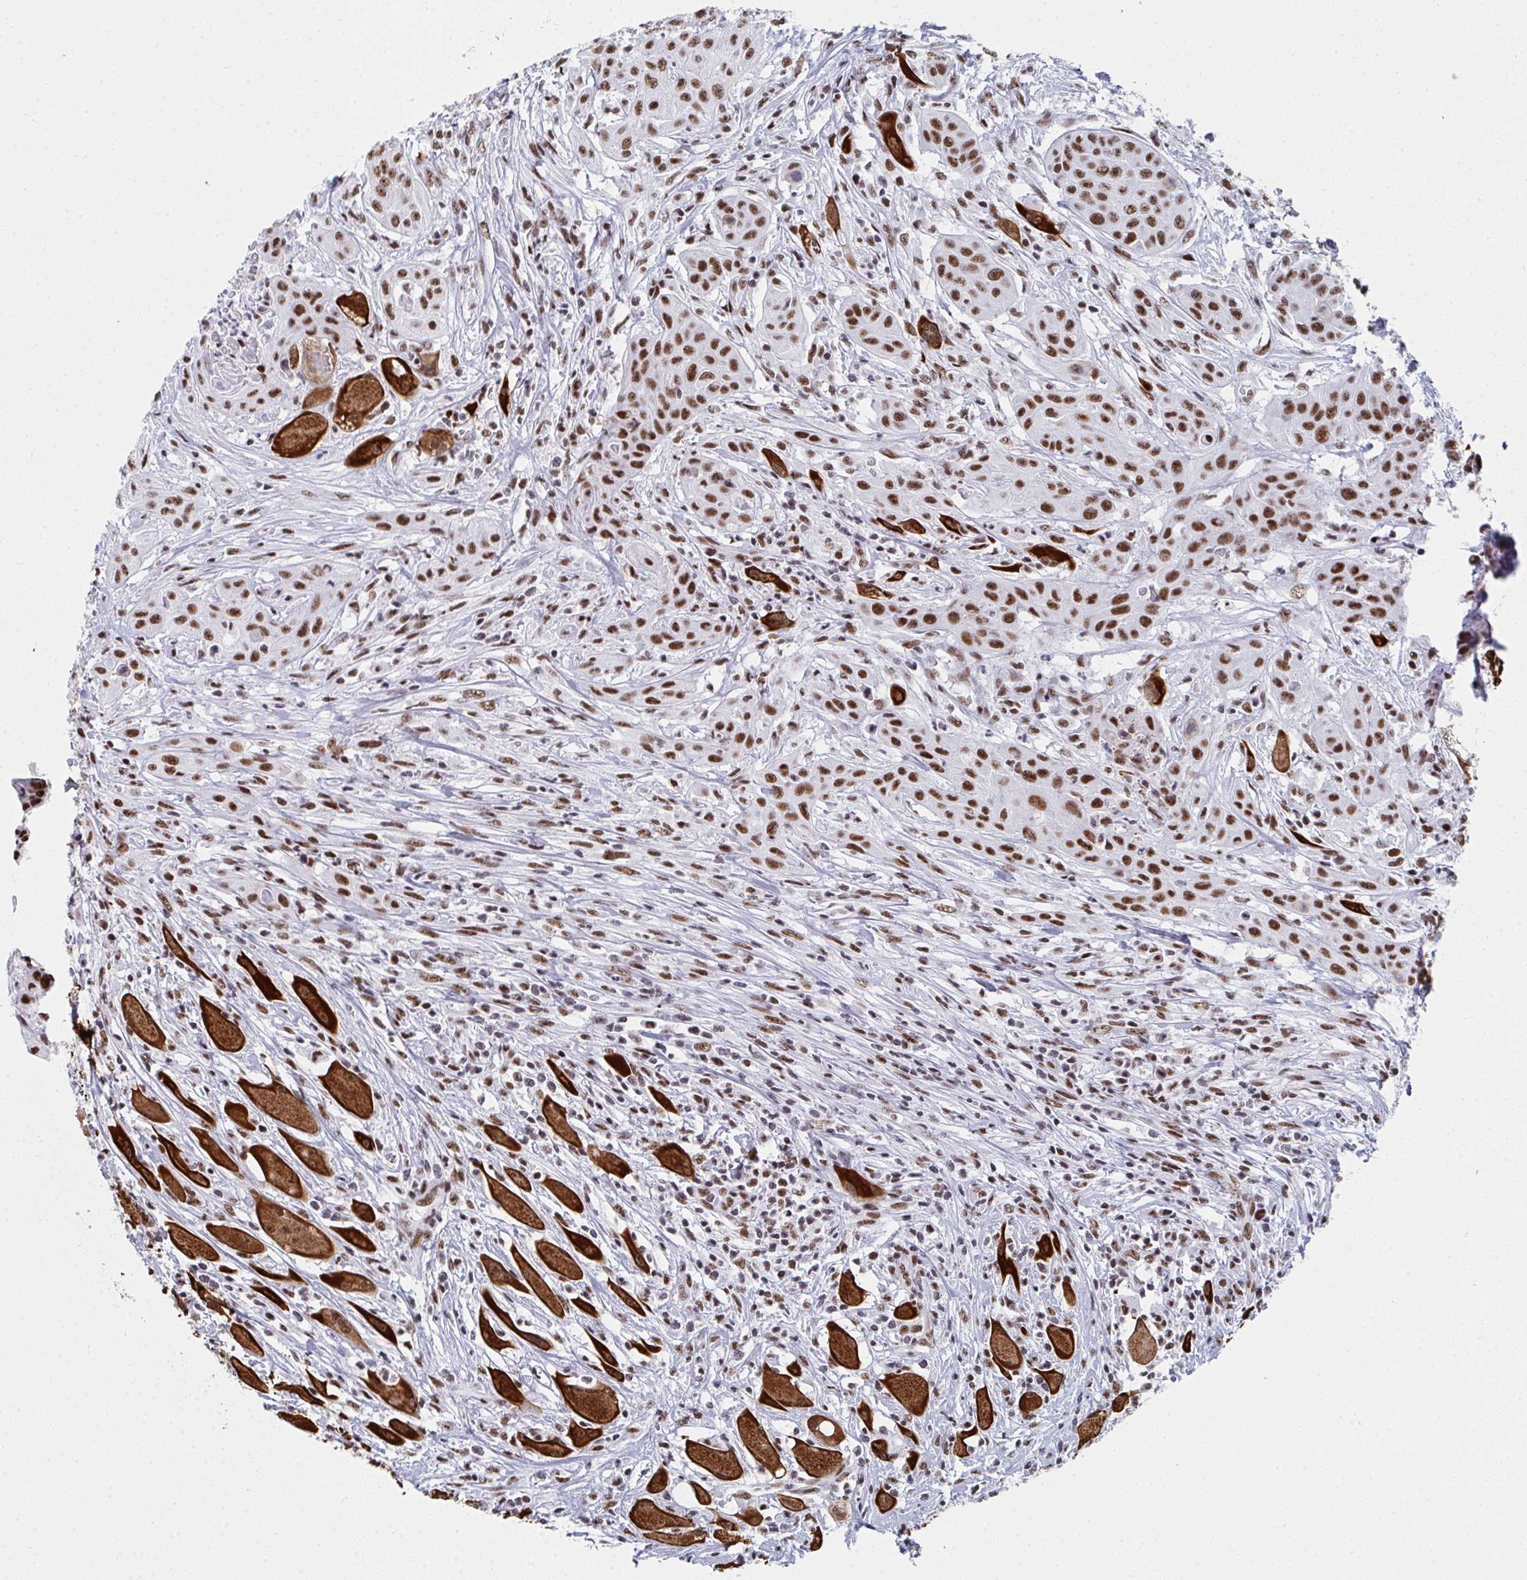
{"staining": {"intensity": "moderate", "quantity": ">75%", "location": "nuclear"}, "tissue": "head and neck cancer", "cell_type": "Tumor cells", "image_type": "cancer", "snomed": [{"axis": "morphology", "description": "Squamous cell carcinoma, NOS"}, {"axis": "topography", "description": "Oral tissue"}, {"axis": "topography", "description": "Head-Neck"}, {"axis": "topography", "description": "Neck, NOS"}], "caption": "IHC of human head and neck squamous cell carcinoma displays medium levels of moderate nuclear staining in approximately >75% of tumor cells.", "gene": "SNRNP70", "patient": {"sex": "female", "age": 55}}